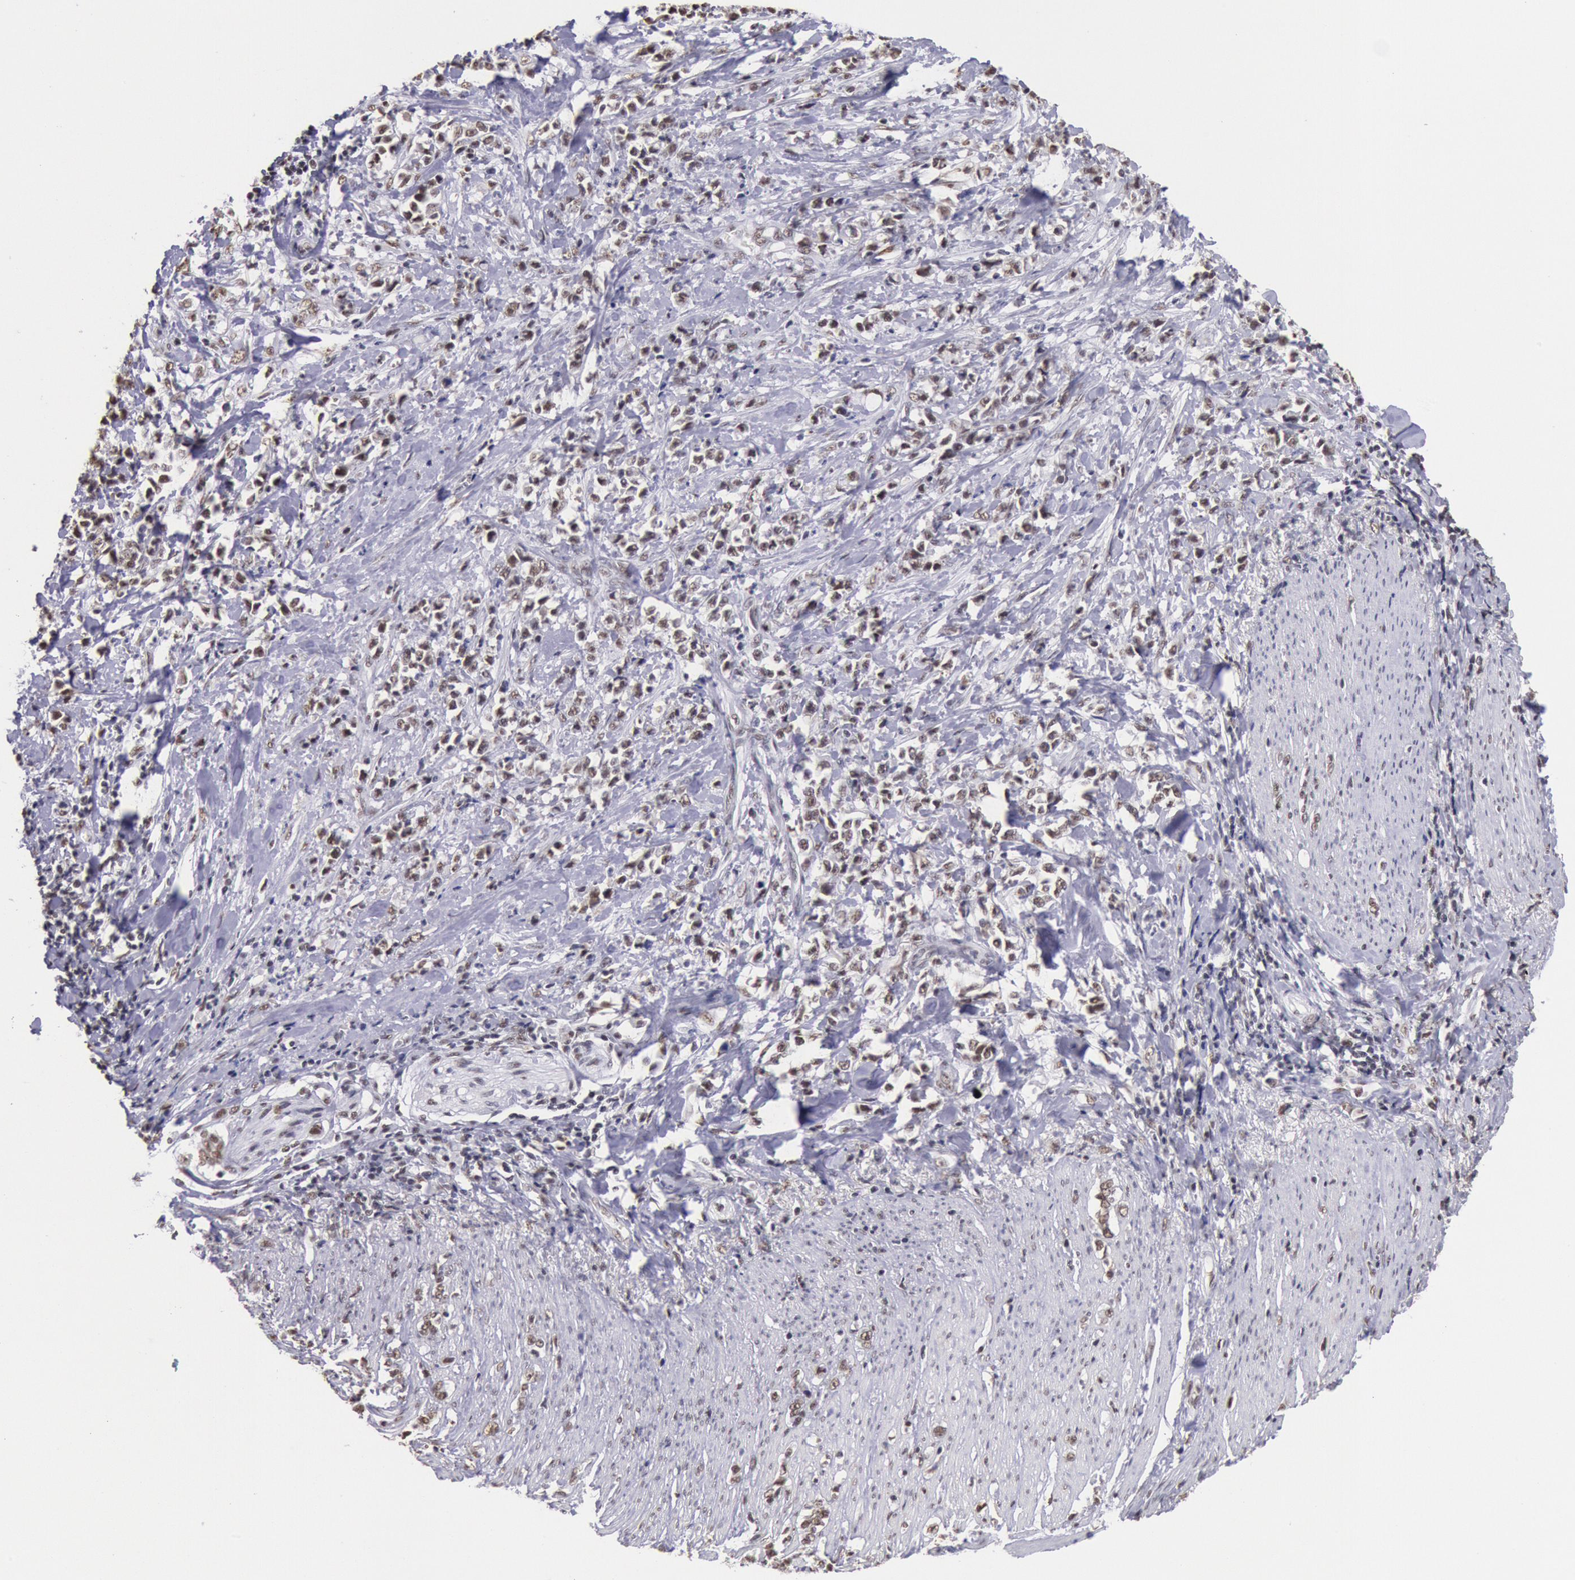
{"staining": {"intensity": "moderate", "quantity": ">75%", "location": "nuclear"}, "tissue": "stomach cancer", "cell_type": "Tumor cells", "image_type": "cancer", "snomed": [{"axis": "morphology", "description": "Adenocarcinoma, NOS"}, {"axis": "topography", "description": "Stomach, lower"}], "caption": "Moderate nuclear protein positivity is appreciated in about >75% of tumor cells in stomach cancer (adenocarcinoma).", "gene": "SNRPD3", "patient": {"sex": "male", "age": 88}}